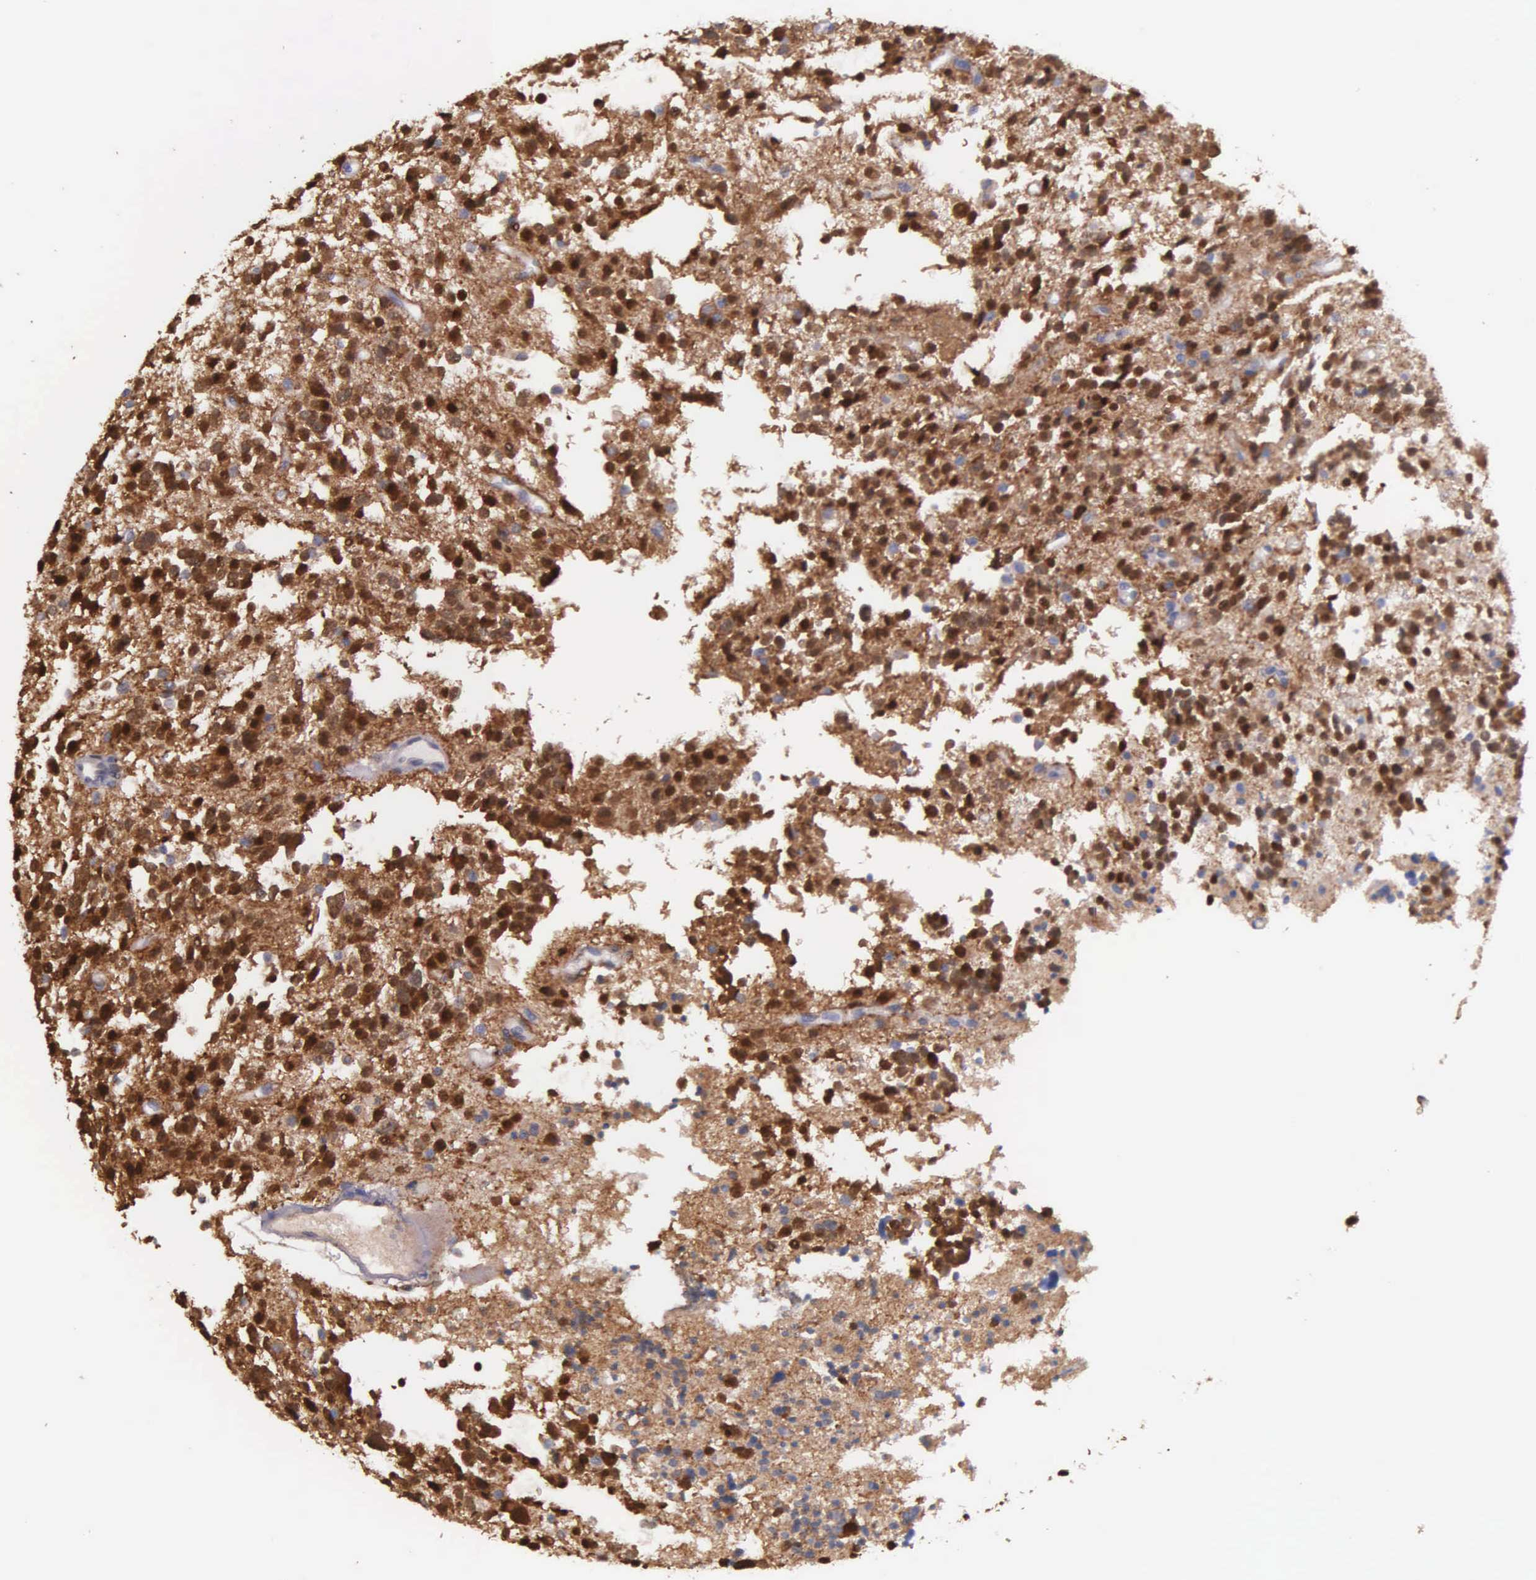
{"staining": {"intensity": "strong", "quantity": ">75%", "location": "cytoplasmic/membranous,nuclear"}, "tissue": "glioma", "cell_type": "Tumor cells", "image_type": "cancer", "snomed": [{"axis": "morphology", "description": "Glioma, malignant, Low grade"}, {"axis": "topography", "description": "Brain"}], "caption": "Protein expression analysis of human malignant glioma (low-grade) reveals strong cytoplasmic/membranous and nuclear positivity in approximately >75% of tumor cells. (DAB = brown stain, brightfield microscopy at high magnification).", "gene": "GSTT2", "patient": {"sex": "female", "age": 36}}